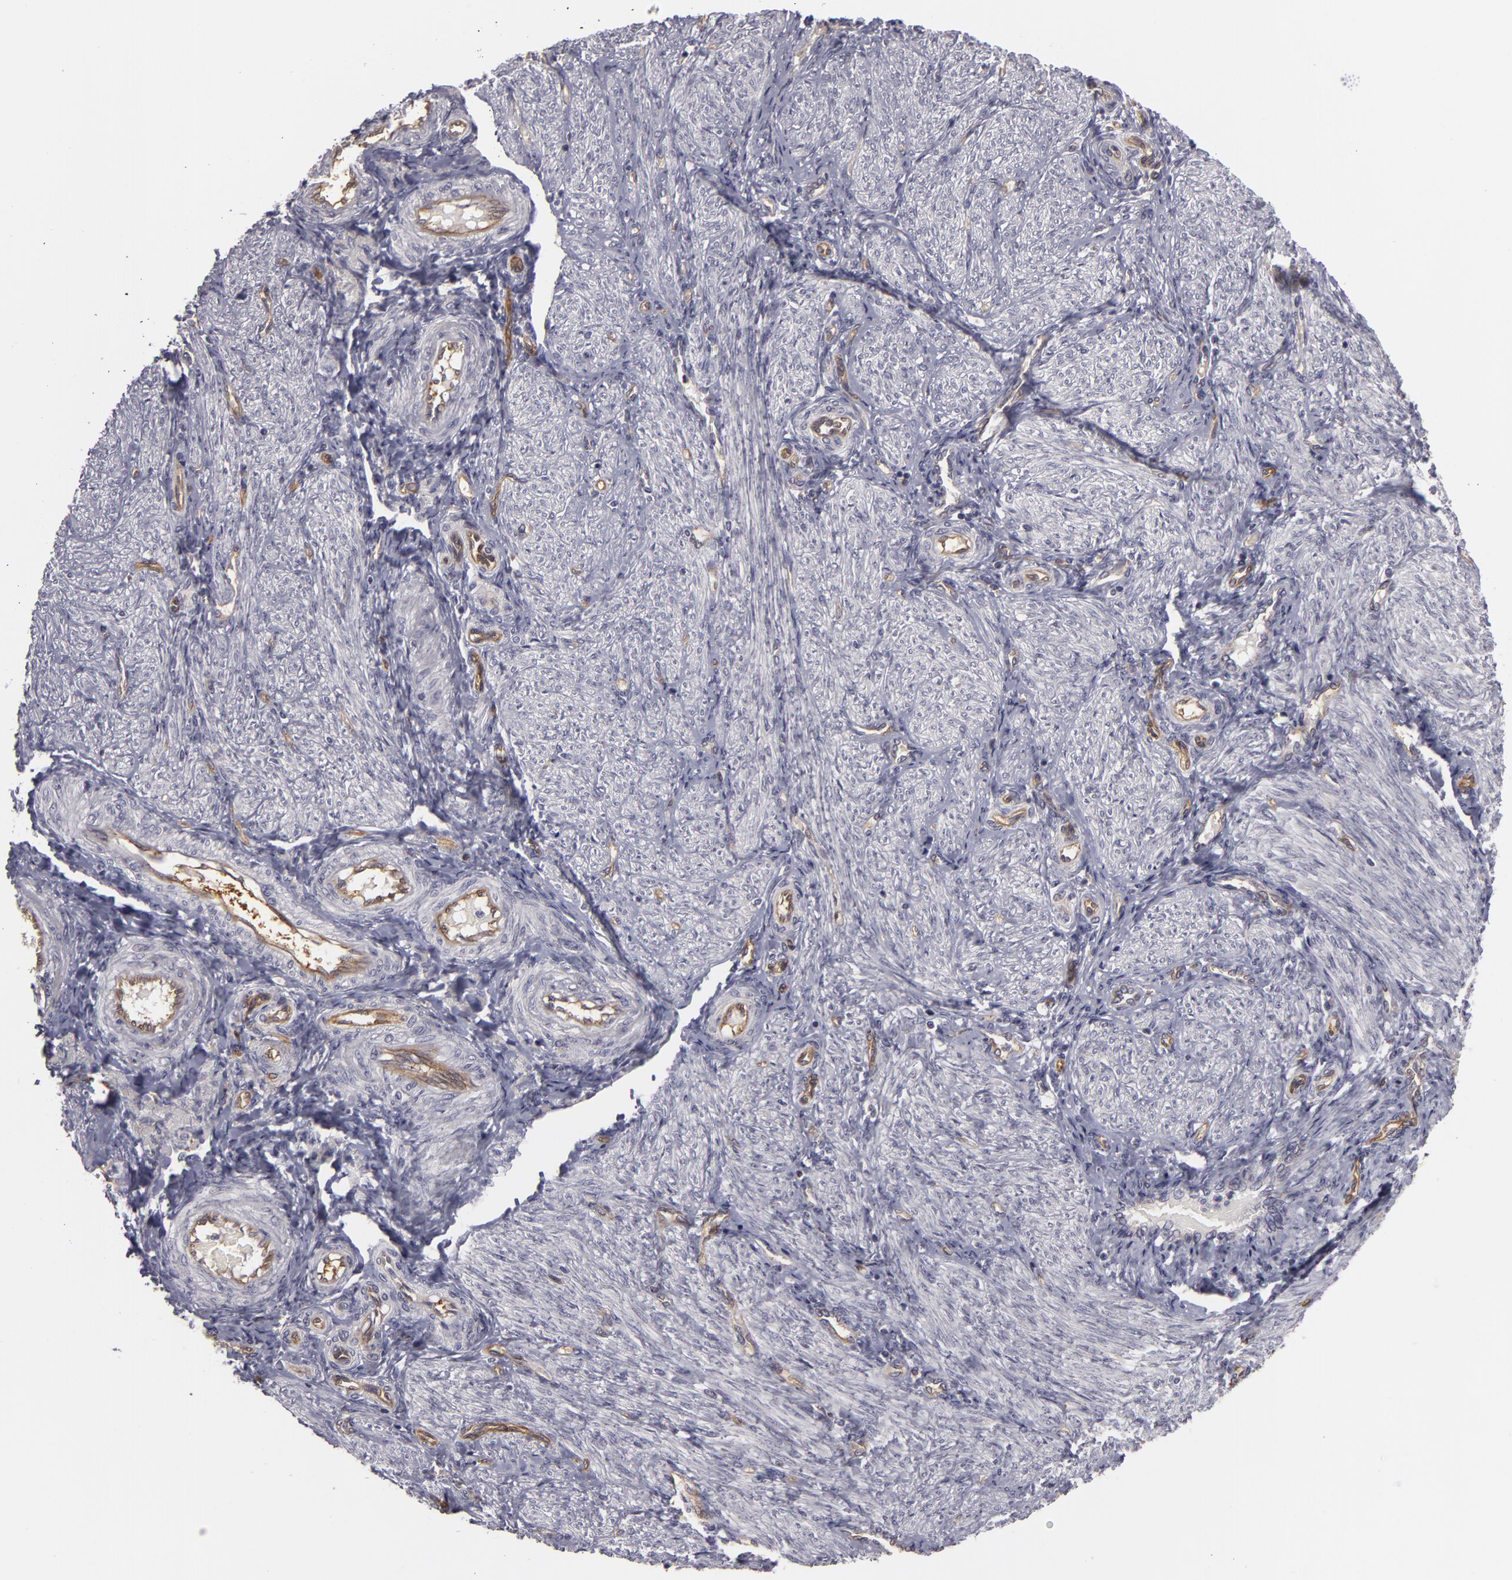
{"staining": {"intensity": "negative", "quantity": "none", "location": "none"}, "tissue": "endometrium", "cell_type": "Cells in endometrial stroma", "image_type": "normal", "snomed": [{"axis": "morphology", "description": "Normal tissue, NOS"}, {"axis": "topography", "description": "Endometrium"}], "caption": "Endometrium stained for a protein using immunohistochemistry demonstrates no expression cells in endometrial stroma.", "gene": "ZNF229", "patient": {"sex": "female", "age": 36}}